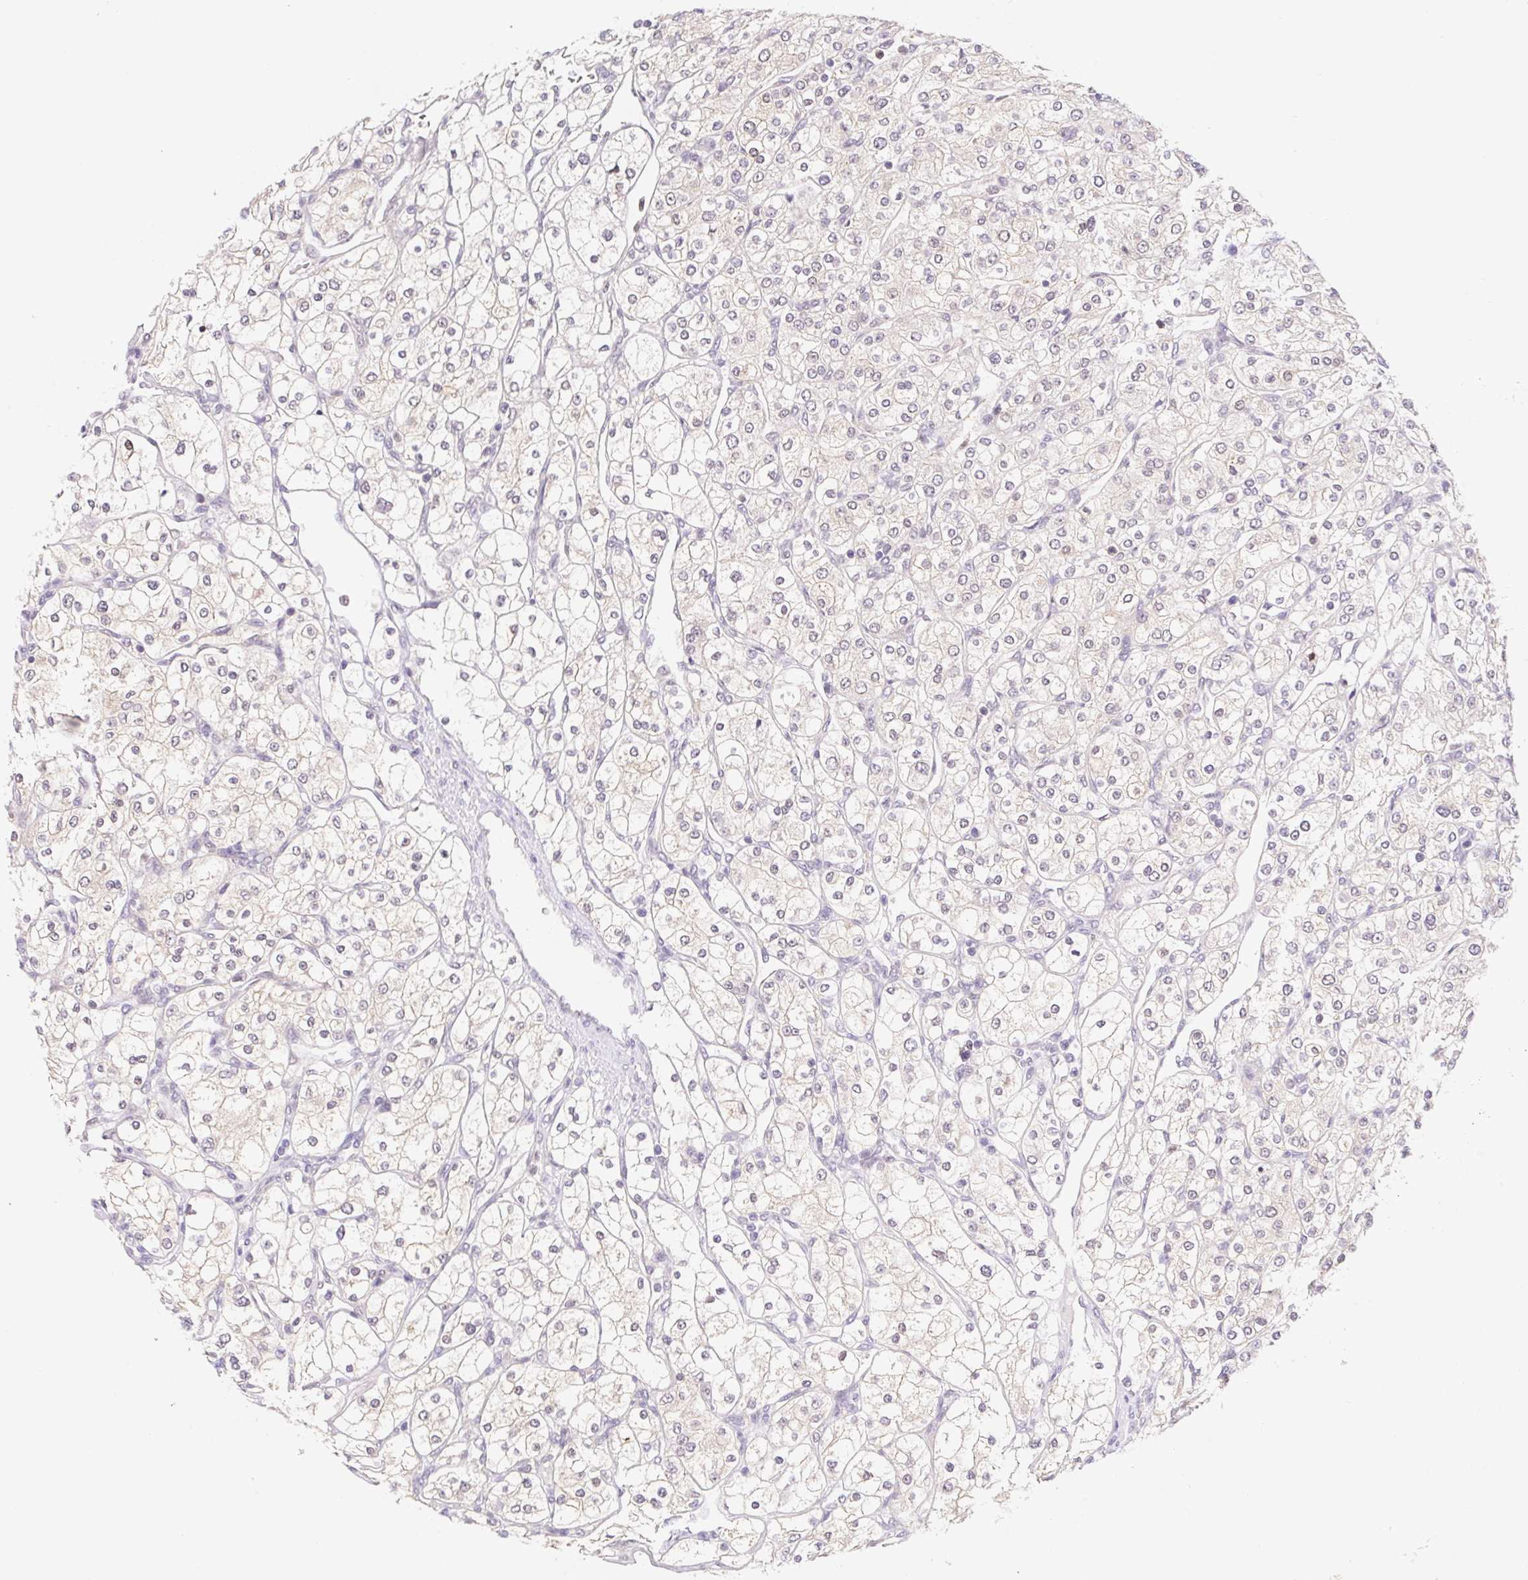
{"staining": {"intensity": "negative", "quantity": "none", "location": "none"}, "tissue": "renal cancer", "cell_type": "Tumor cells", "image_type": "cancer", "snomed": [{"axis": "morphology", "description": "Adenocarcinoma, NOS"}, {"axis": "topography", "description": "Kidney"}], "caption": "IHC histopathology image of neoplastic tissue: adenocarcinoma (renal) stained with DAB (3,3'-diaminobenzidine) demonstrates no significant protein staining in tumor cells. The staining was performed using DAB to visualize the protein expression in brown, while the nuclei were stained in blue with hematoxylin (Magnification: 20x).", "gene": "L3MBTL4", "patient": {"sex": "male", "age": 80}}